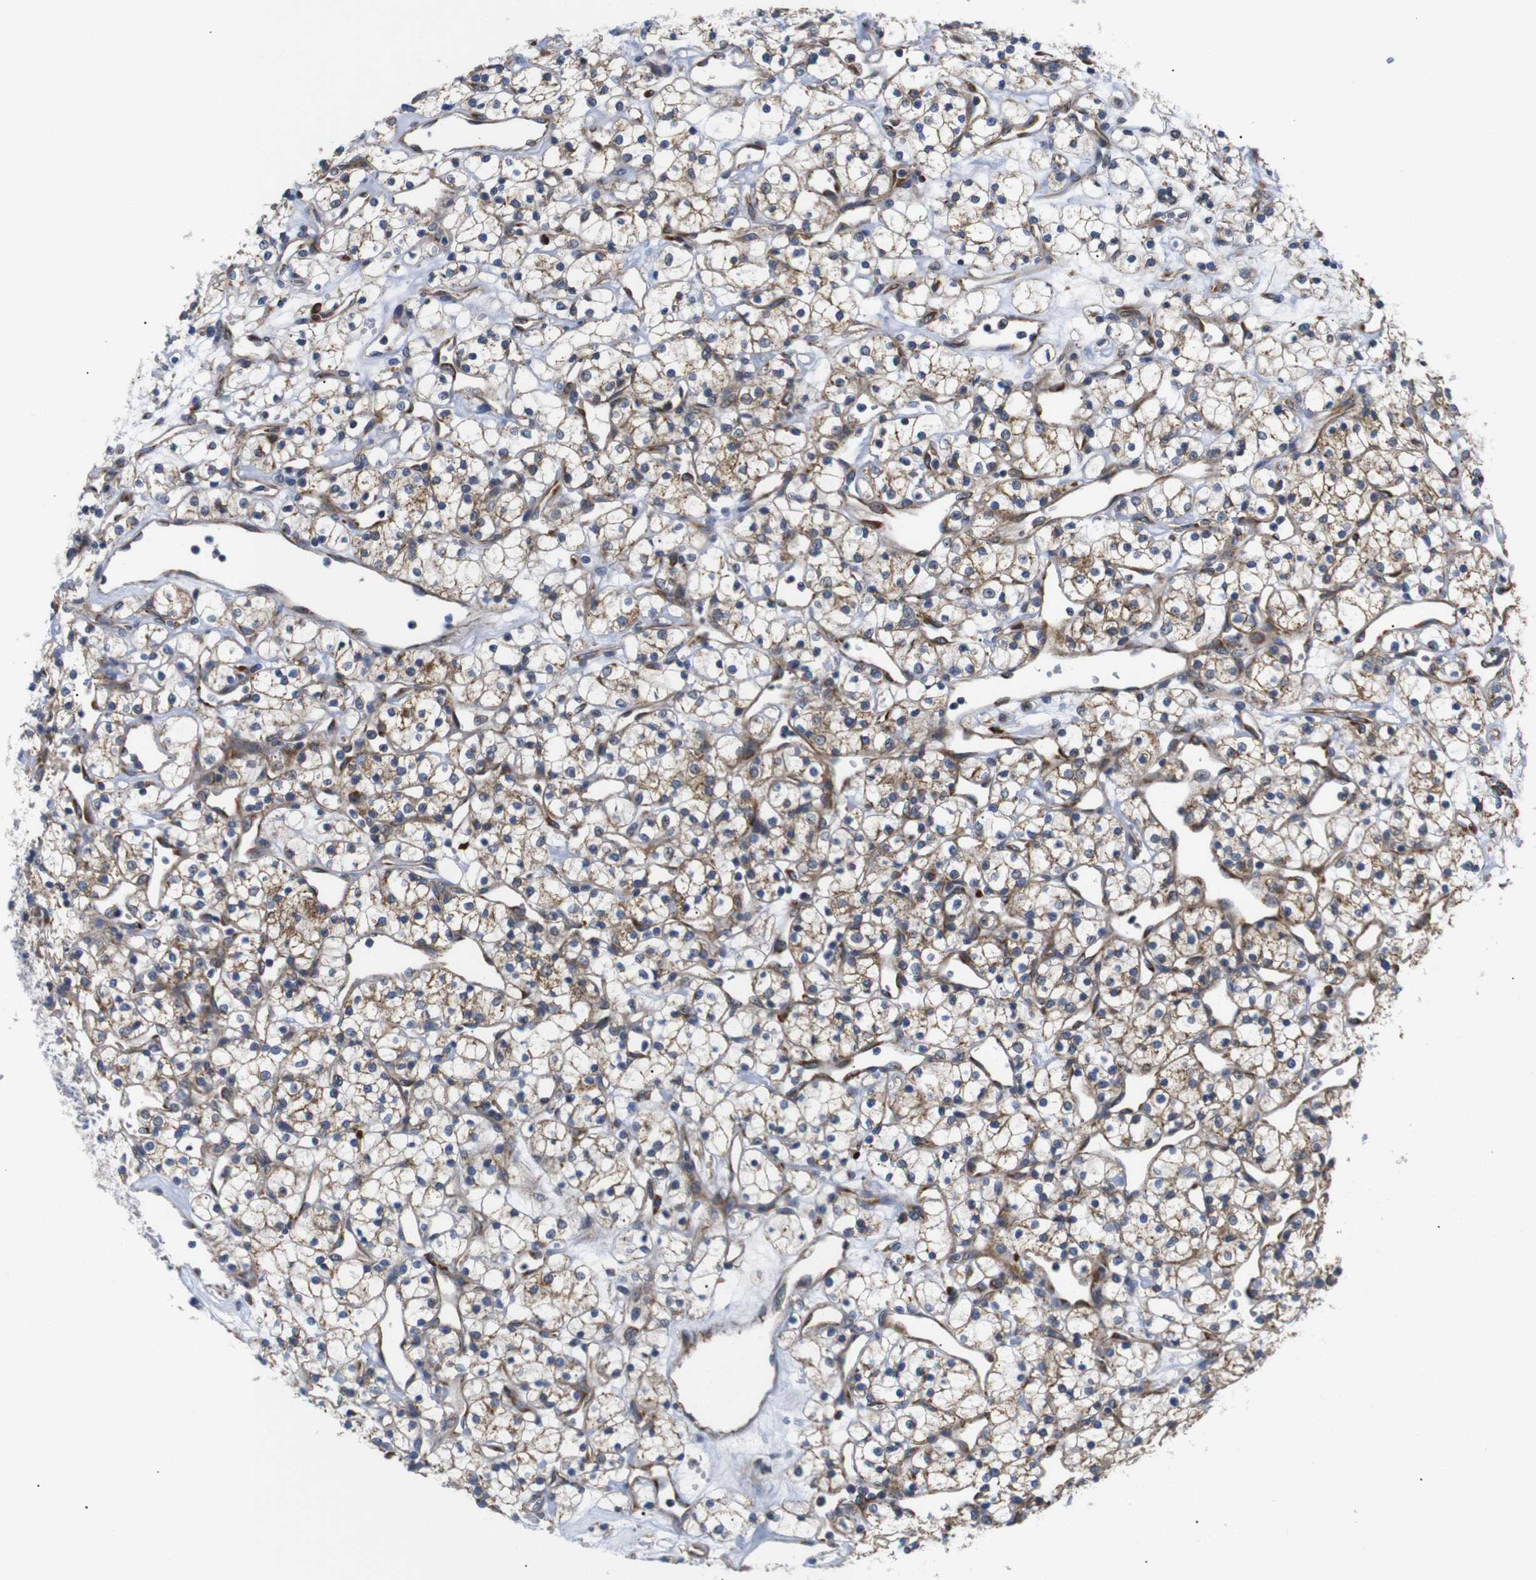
{"staining": {"intensity": "moderate", "quantity": "25%-75%", "location": "cytoplasmic/membranous"}, "tissue": "renal cancer", "cell_type": "Tumor cells", "image_type": "cancer", "snomed": [{"axis": "morphology", "description": "Adenocarcinoma, NOS"}, {"axis": "topography", "description": "Kidney"}], "caption": "Immunohistochemistry (IHC) histopathology image of human renal adenocarcinoma stained for a protein (brown), which displays medium levels of moderate cytoplasmic/membranous staining in approximately 25%-75% of tumor cells.", "gene": "KANK4", "patient": {"sex": "female", "age": 60}}